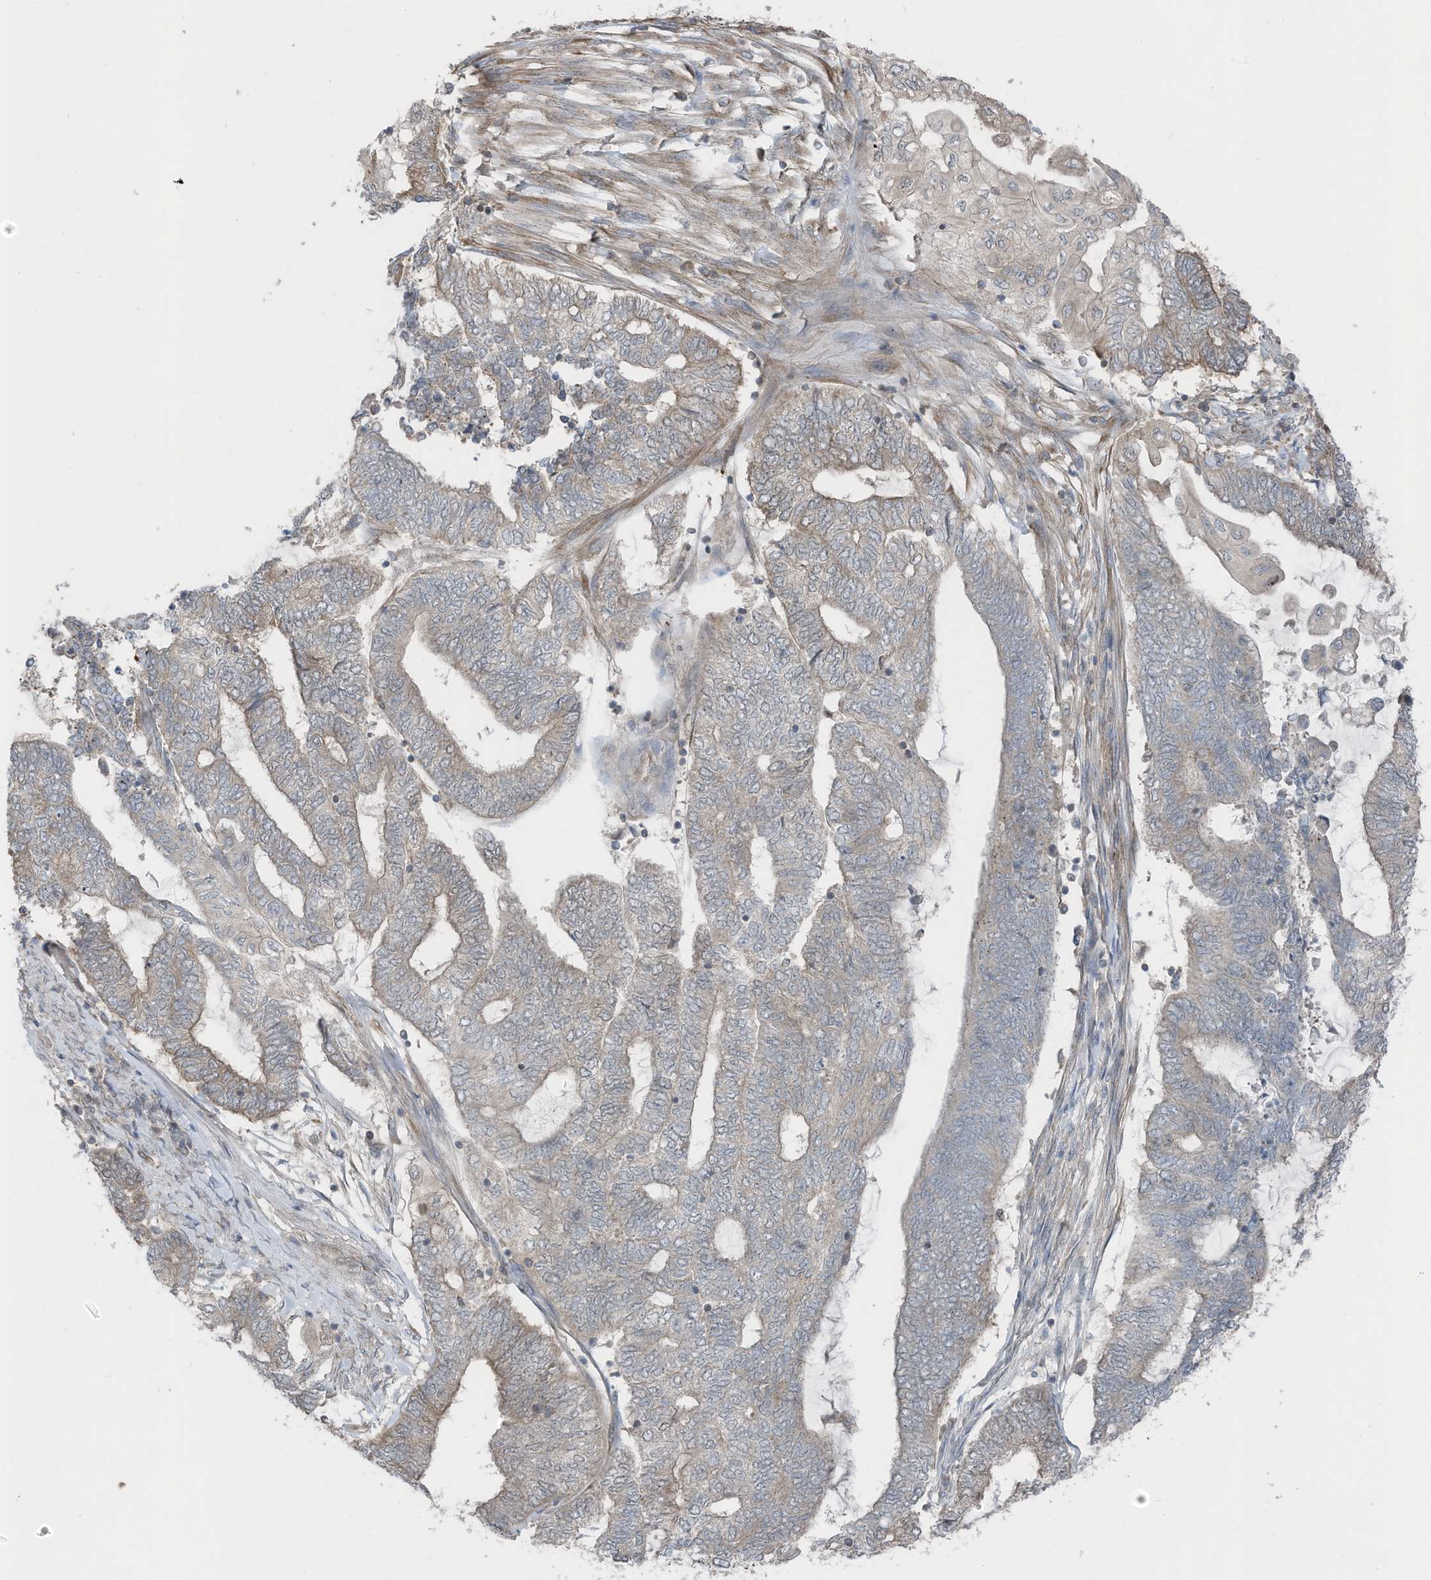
{"staining": {"intensity": "weak", "quantity": "<25%", "location": "cytoplasmic/membranous"}, "tissue": "endometrial cancer", "cell_type": "Tumor cells", "image_type": "cancer", "snomed": [{"axis": "morphology", "description": "Adenocarcinoma, NOS"}, {"axis": "topography", "description": "Uterus"}, {"axis": "topography", "description": "Endometrium"}], "caption": "This histopathology image is of endometrial cancer (adenocarcinoma) stained with immunohistochemistry to label a protein in brown with the nuclei are counter-stained blue. There is no expression in tumor cells.", "gene": "TXNDC9", "patient": {"sex": "female", "age": 70}}